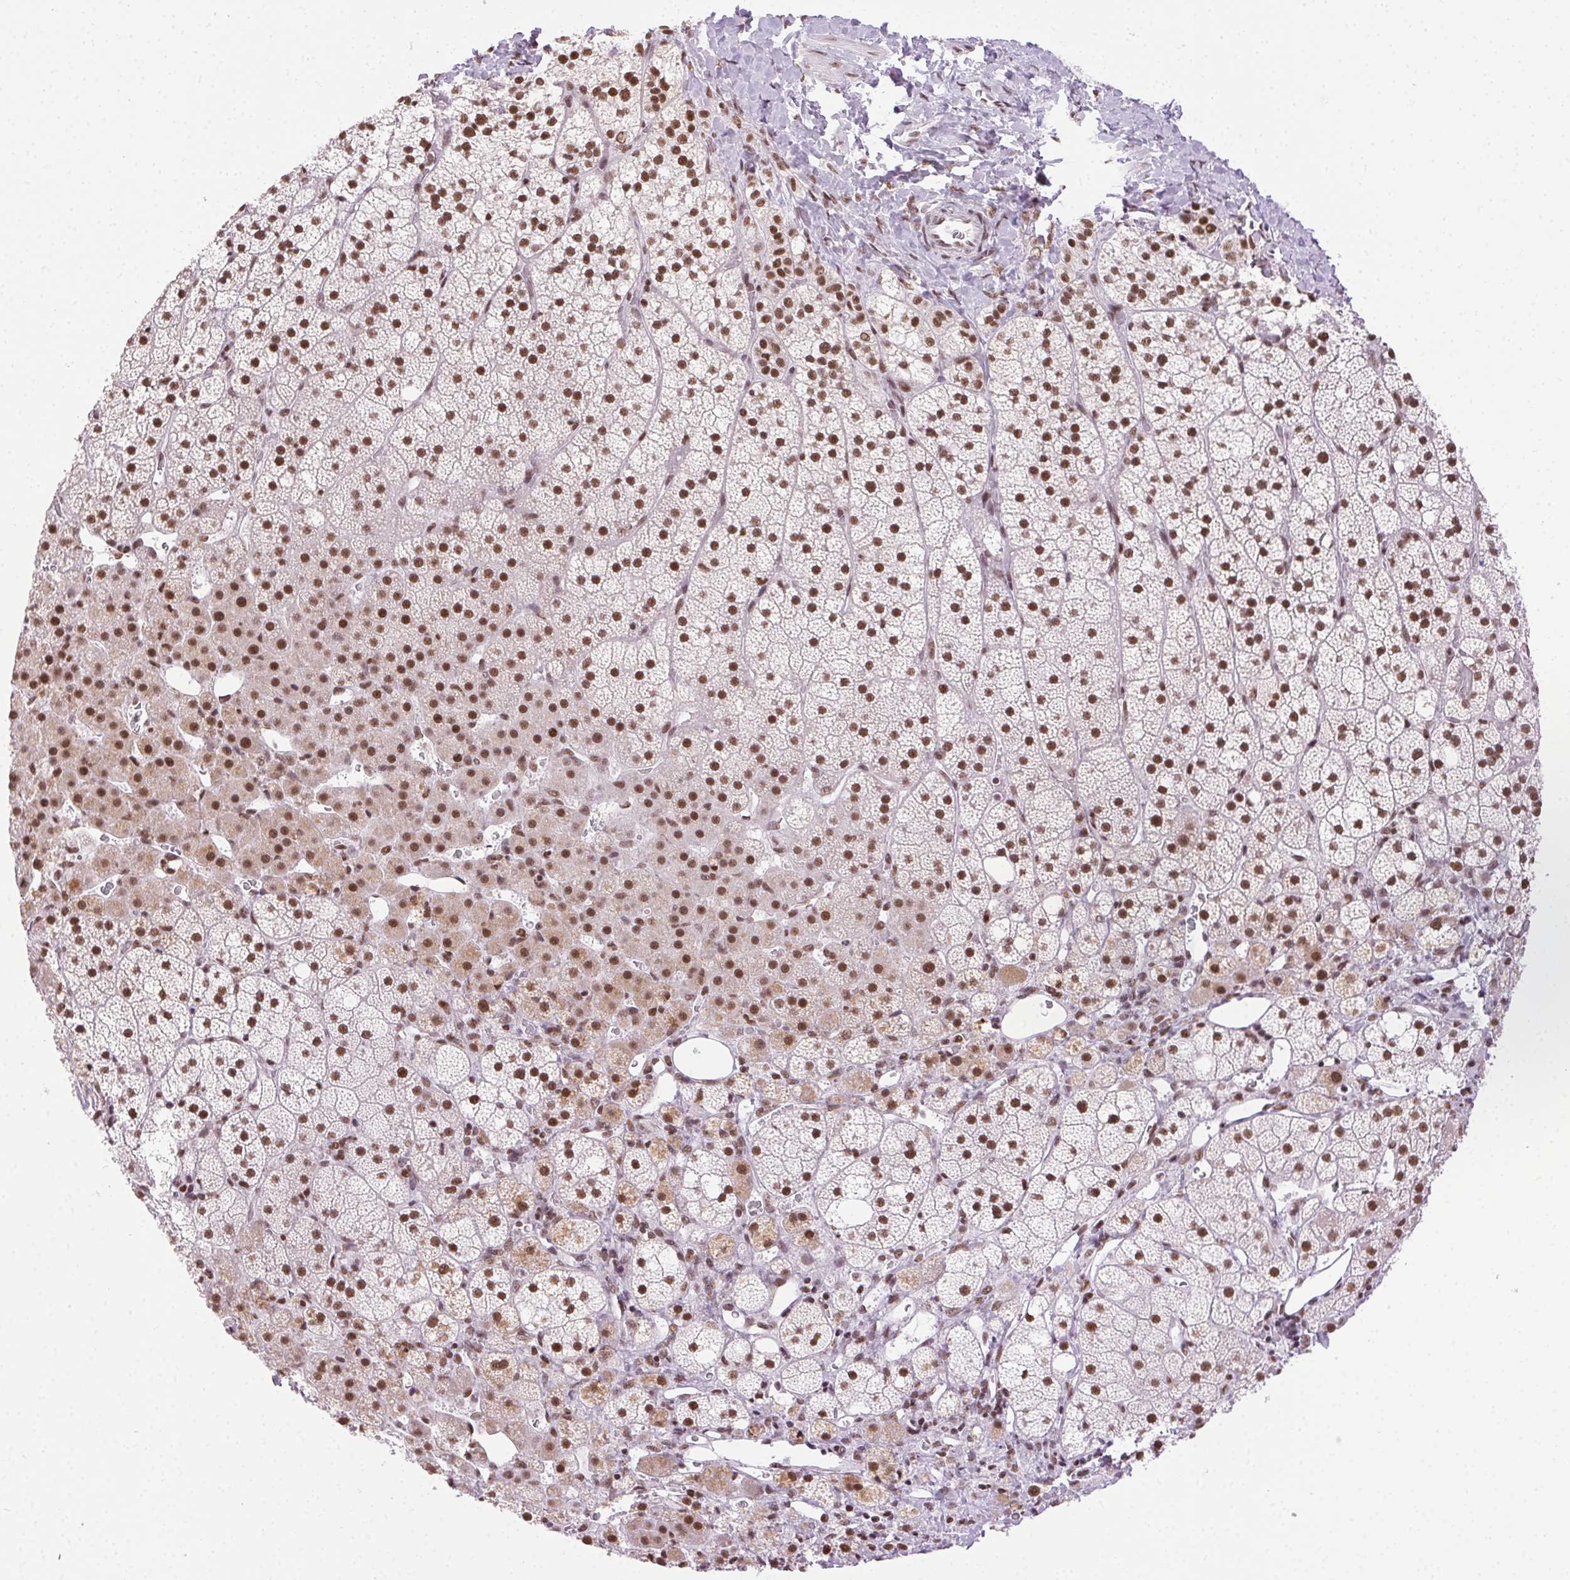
{"staining": {"intensity": "strong", "quantity": "25%-75%", "location": "nuclear"}, "tissue": "adrenal gland", "cell_type": "Glandular cells", "image_type": "normal", "snomed": [{"axis": "morphology", "description": "Normal tissue, NOS"}, {"axis": "topography", "description": "Adrenal gland"}], "caption": "A brown stain shows strong nuclear positivity of a protein in glandular cells of benign human adrenal gland.", "gene": "TRA2B", "patient": {"sex": "male", "age": 53}}